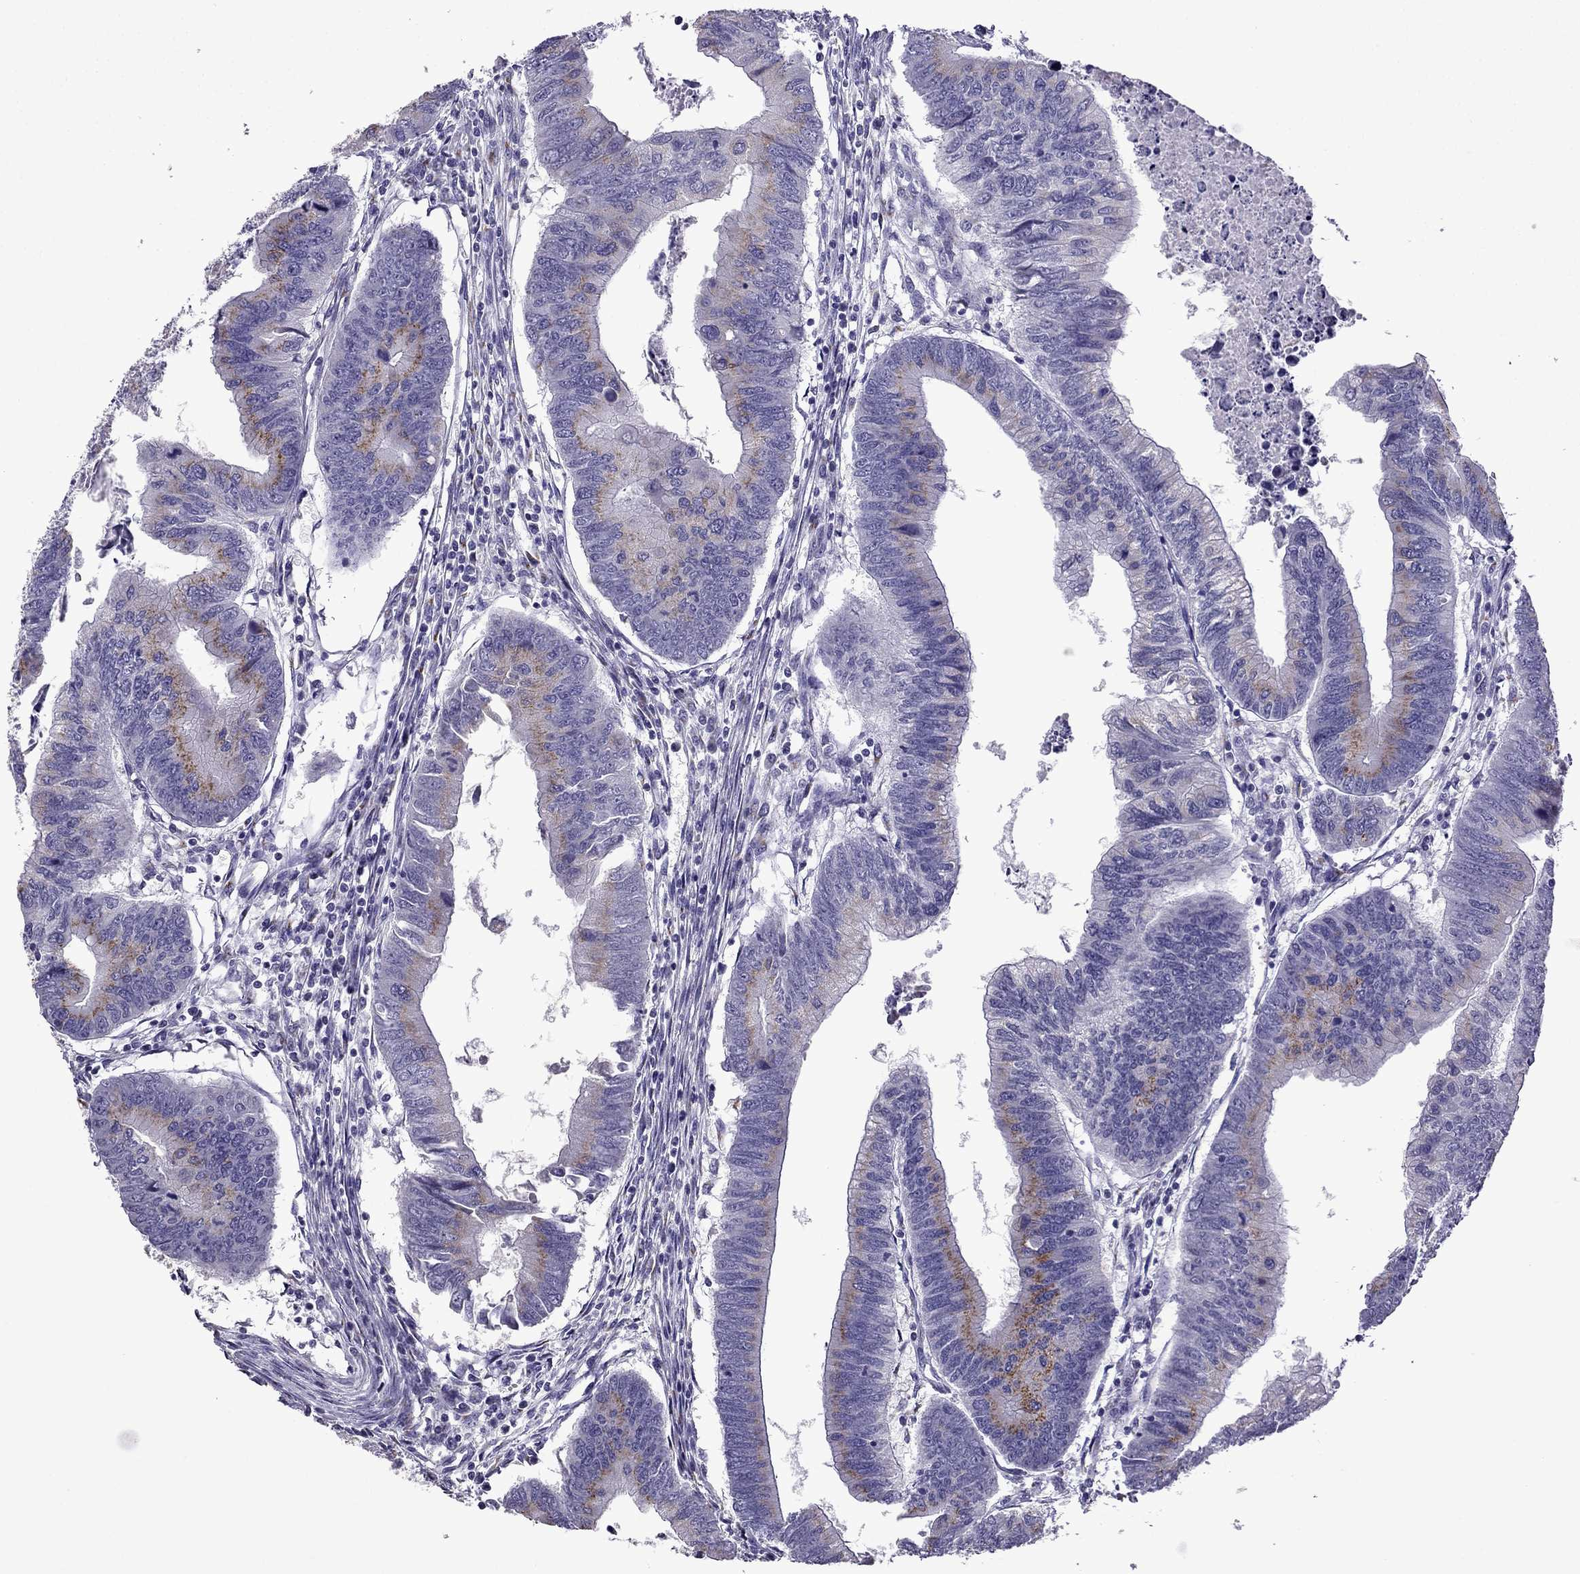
{"staining": {"intensity": "moderate", "quantity": "25%-75%", "location": "cytoplasmic/membranous"}, "tissue": "colorectal cancer", "cell_type": "Tumor cells", "image_type": "cancer", "snomed": [{"axis": "morphology", "description": "Adenocarcinoma, NOS"}, {"axis": "topography", "description": "Colon"}], "caption": "Moderate cytoplasmic/membranous staining for a protein is present in about 25%-75% of tumor cells of adenocarcinoma (colorectal) using immunohistochemistry (IHC).", "gene": "TTN", "patient": {"sex": "male", "age": 53}}